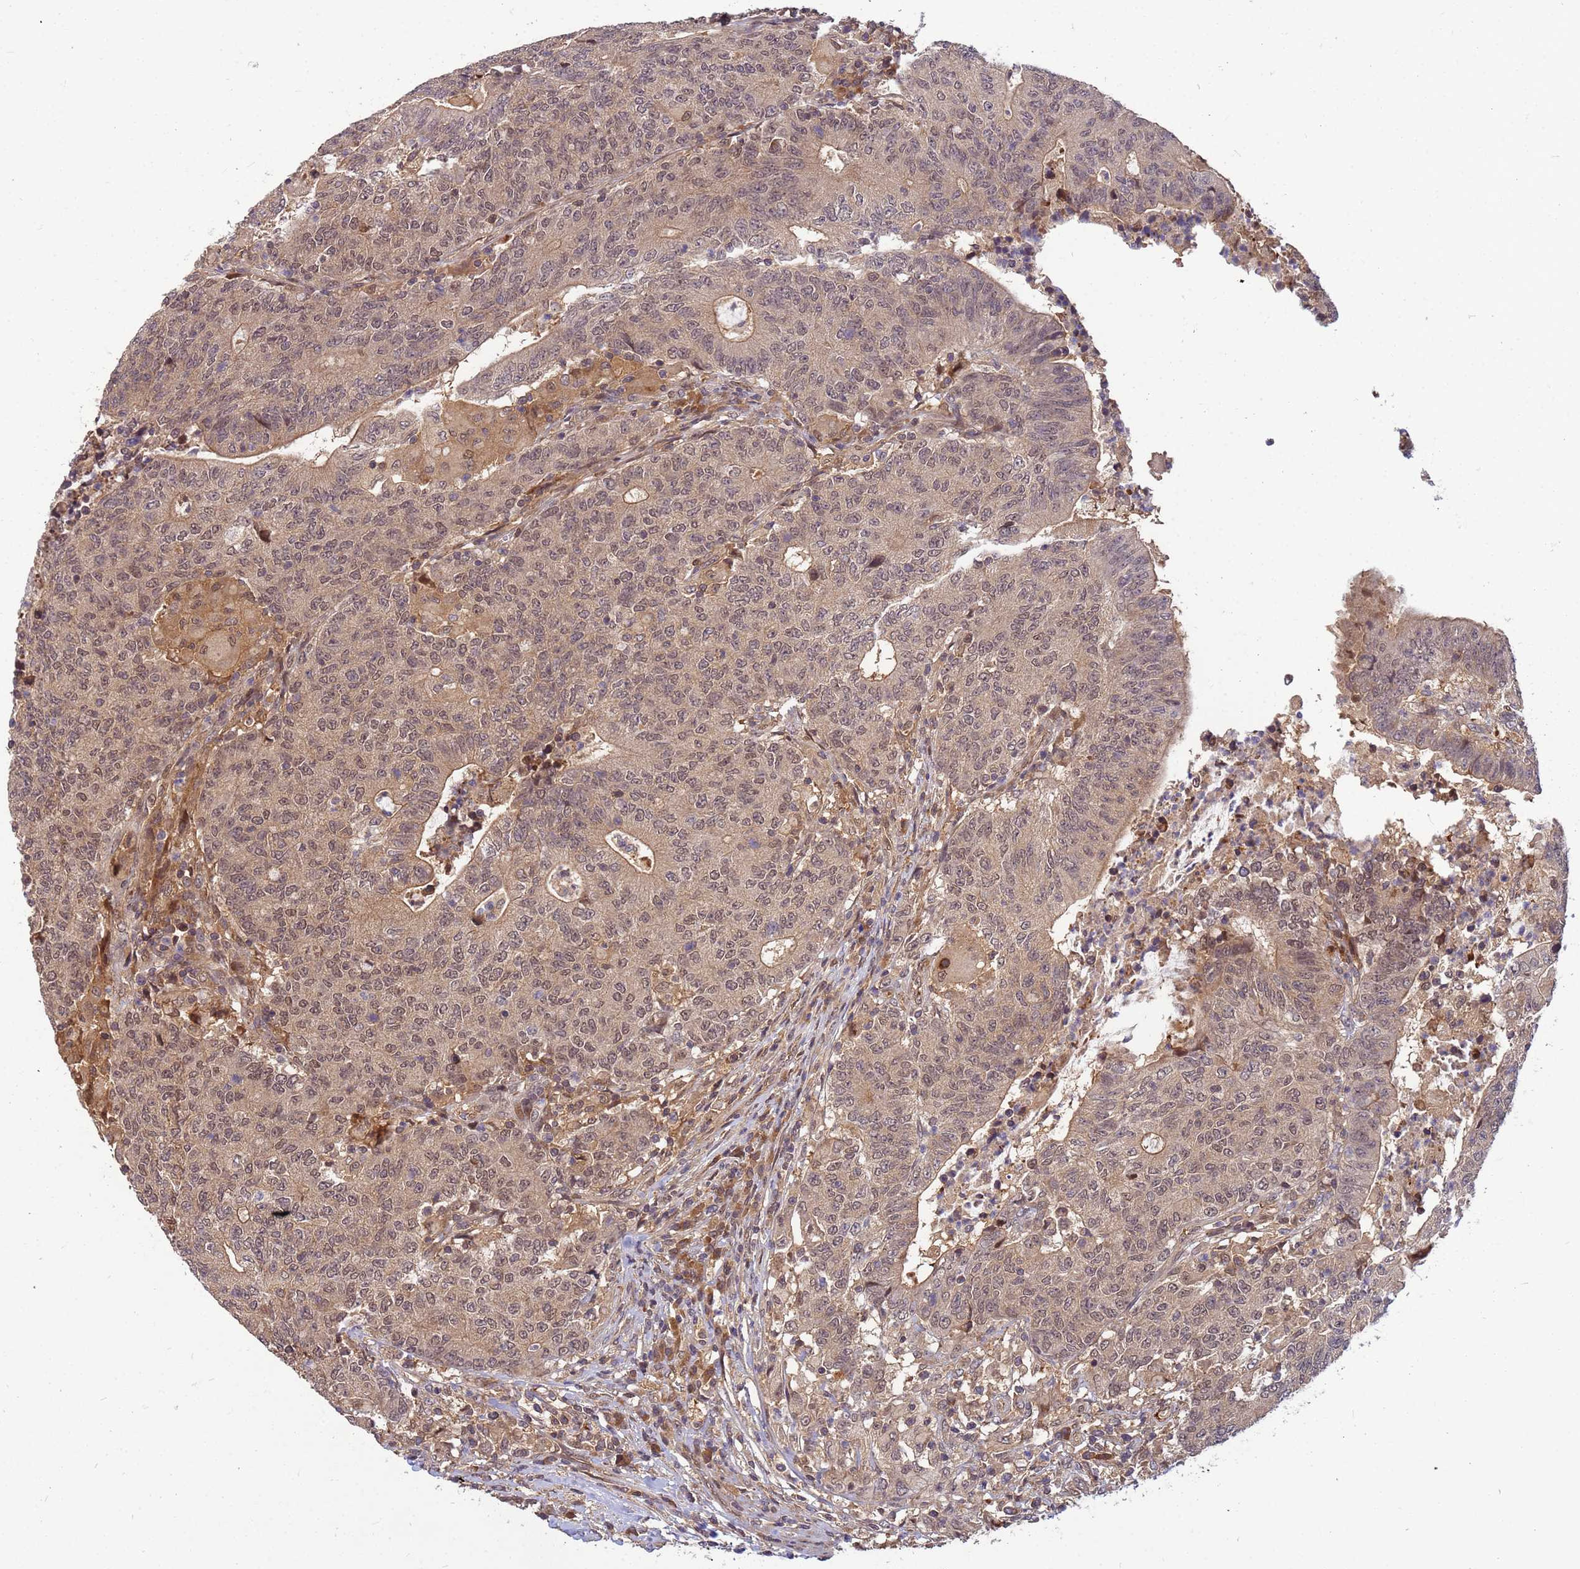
{"staining": {"intensity": "weak", "quantity": ">75%", "location": "cytoplasmic/membranous,nuclear"}, "tissue": "colorectal cancer", "cell_type": "Tumor cells", "image_type": "cancer", "snomed": [{"axis": "morphology", "description": "Adenocarcinoma, NOS"}, {"axis": "topography", "description": "Colon"}], "caption": "Tumor cells display low levels of weak cytoplasmic/membranous and nuclear staining in about >75% of cells in colorectal adenocarcinoma.", "gene": "DUS4L", "patient": {"sex": "female", "age": 75}}